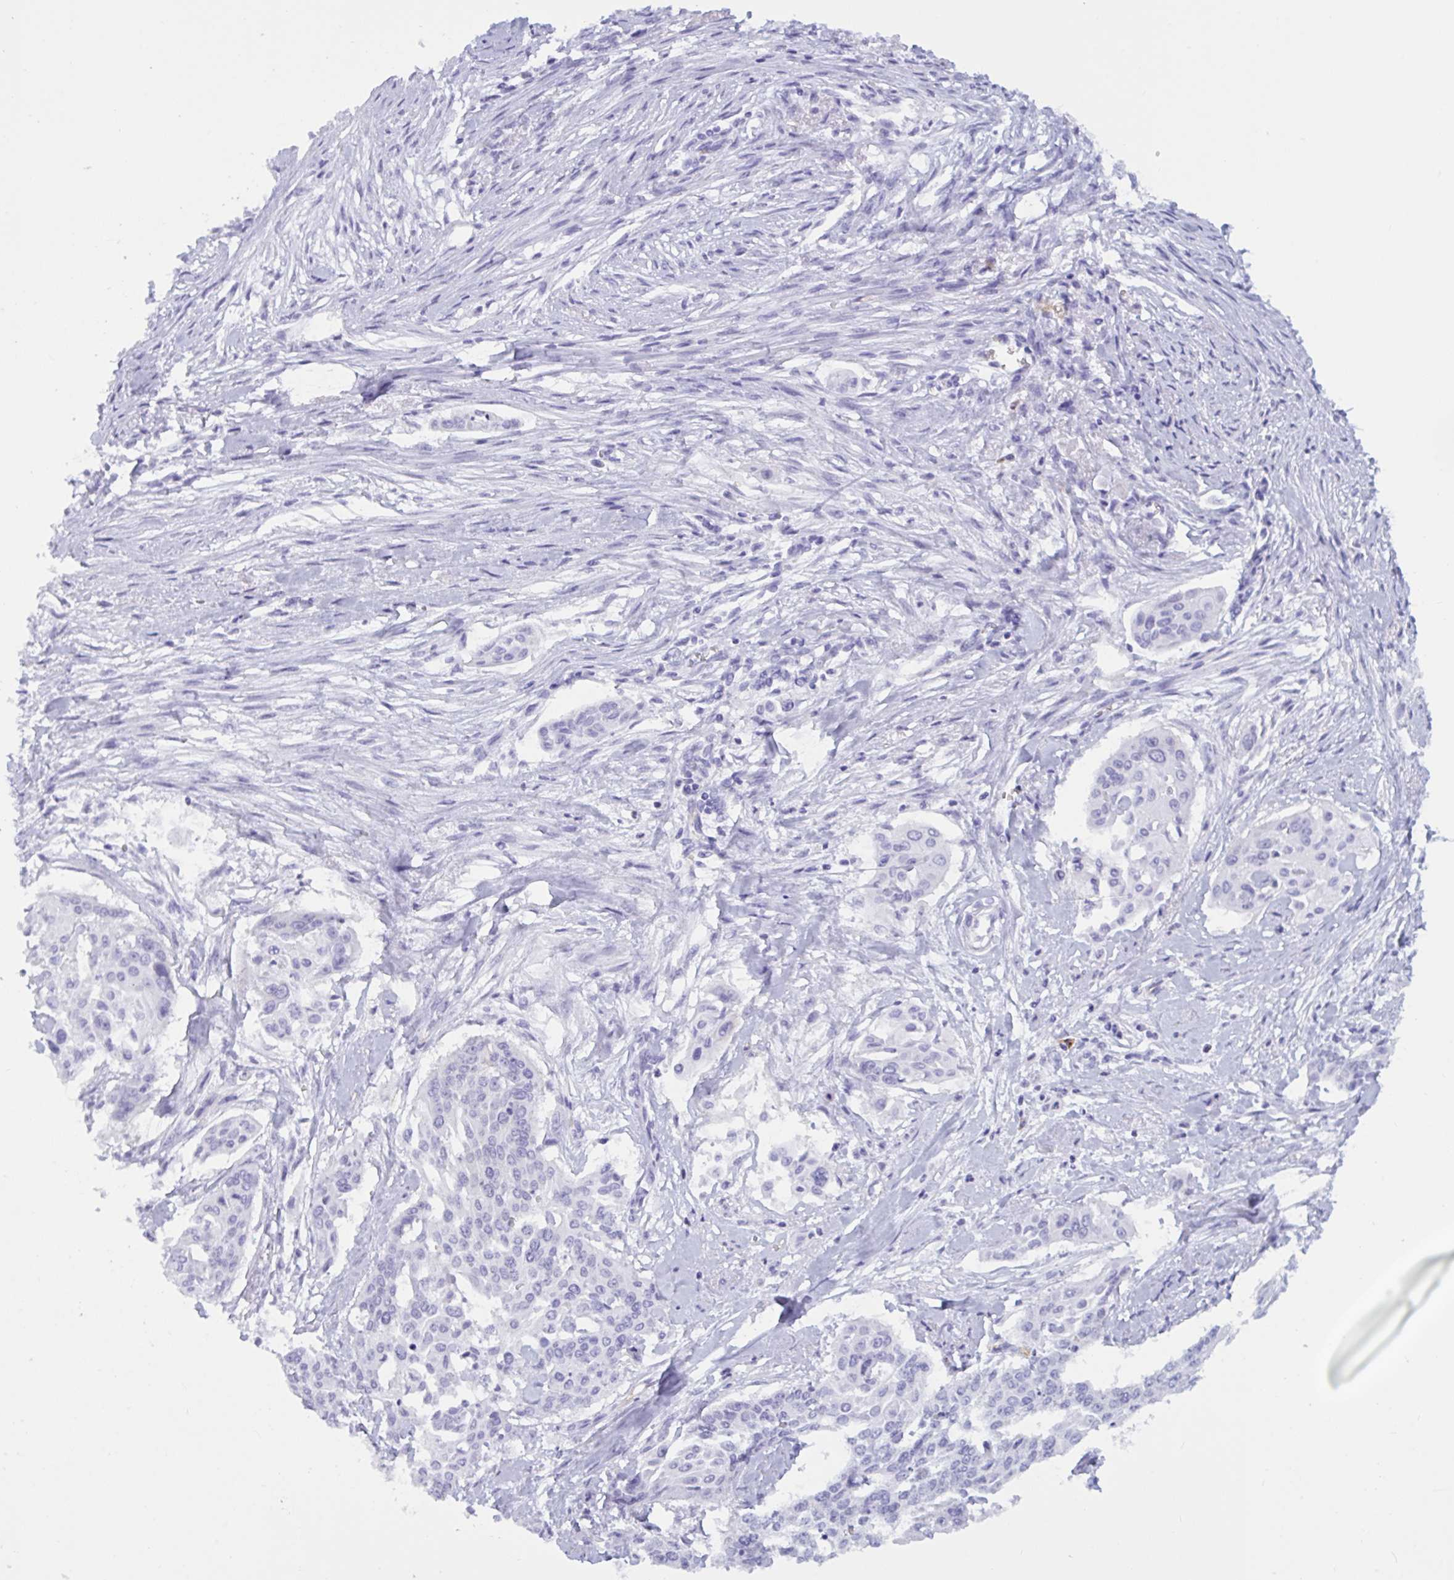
{"staining": {"intensity": "negative", "quantity": "none", "location": "none"}, "tissue": "cervical cancer", "cell_type": "Tumor cells", "image_type": "cancer", "snomed": [{"axis": "morphology", "description": "Squamous cell carcinoma, NOS"}, {"axis": "topography", "description": "Cervix"}], "caption": "Micrograph shows no protein expression in tumor cells of squamous cell carcinoma (cervical) tissue. (Brightfield microscopy of DAB immunohistochemistry at high magnification).", "gene": "SLC2A1", "patient": {"sex": "female", "age": 44}}